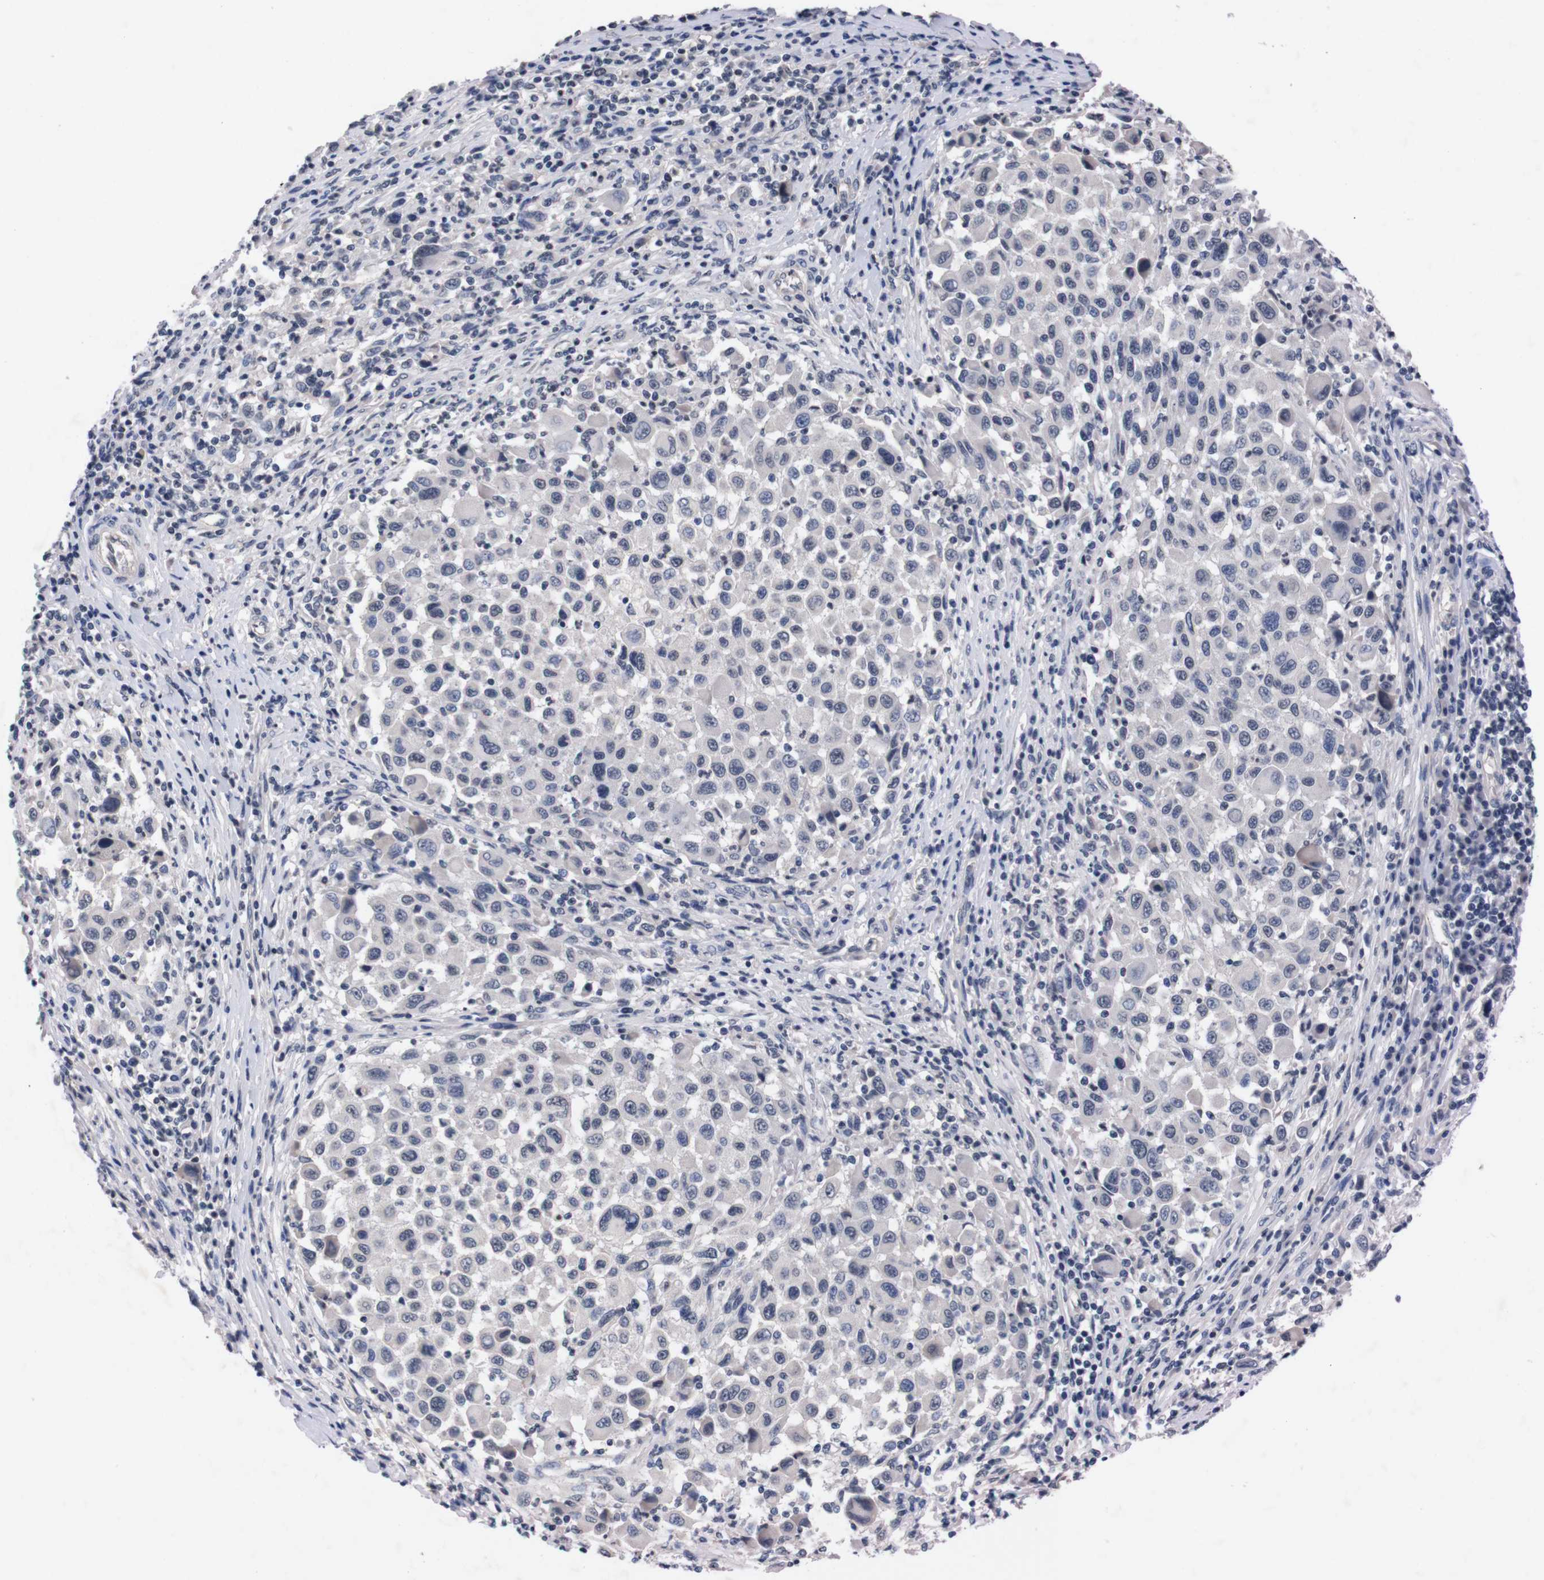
{"staining": {"intensity": "negative", "quantity": "none", "location": "none"}, "tissue": "melanoma", "cell_type": "Tumor cells", "image_type": "cancer", "snomed": [{"axis": "morphology", "description": "Malignant melanoma, Metastatic site"}, {"axis": "topography", "description": "Lymph node"}], "caption": "Melanoma stained for a protein using immunohistochemistry (IHC) exhibits no staining tumor cells.", "gene": "TNFRSF21", "patient": {"sex": "male", "age": 61}}